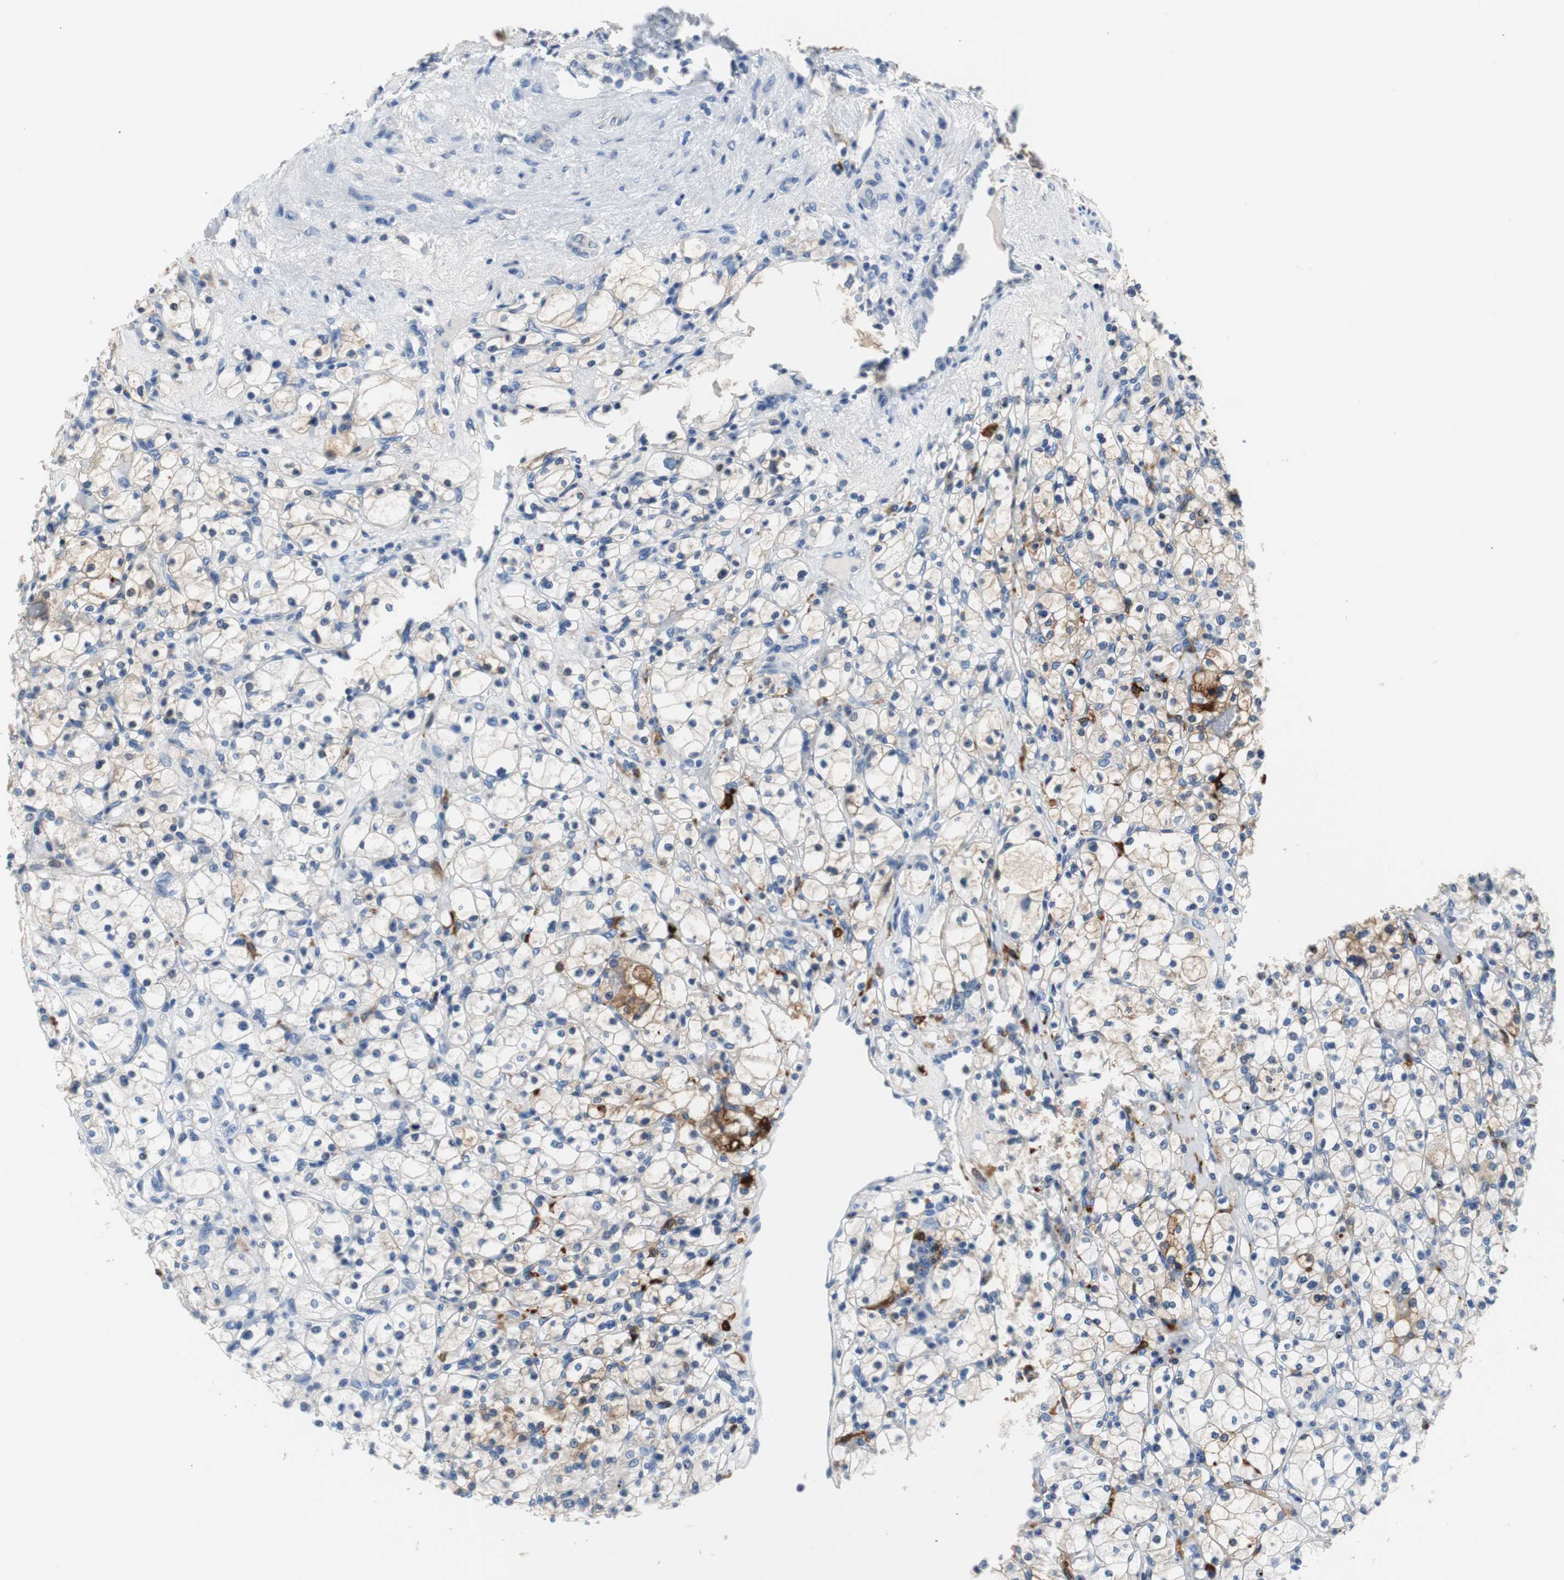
{"staining": {"intensity": "negative", "quantity": "none", "location": "none"}, "tissue": "renal cancer", "cell_type": "Tumor cells", "image_type": "cancer", "snomed": [{"axis": "morphology", "description": "Adenocarcinoma, NOS"}, {"axis": "topography", "description": "Kidney"}], "caption": "Renal cancer (adenocarcinoma) stained for a protein using immunohistochemistry exhibits no positivity tumor cells.", "gene": "PI15", "patient": {"sex": "female", "age": 83}}